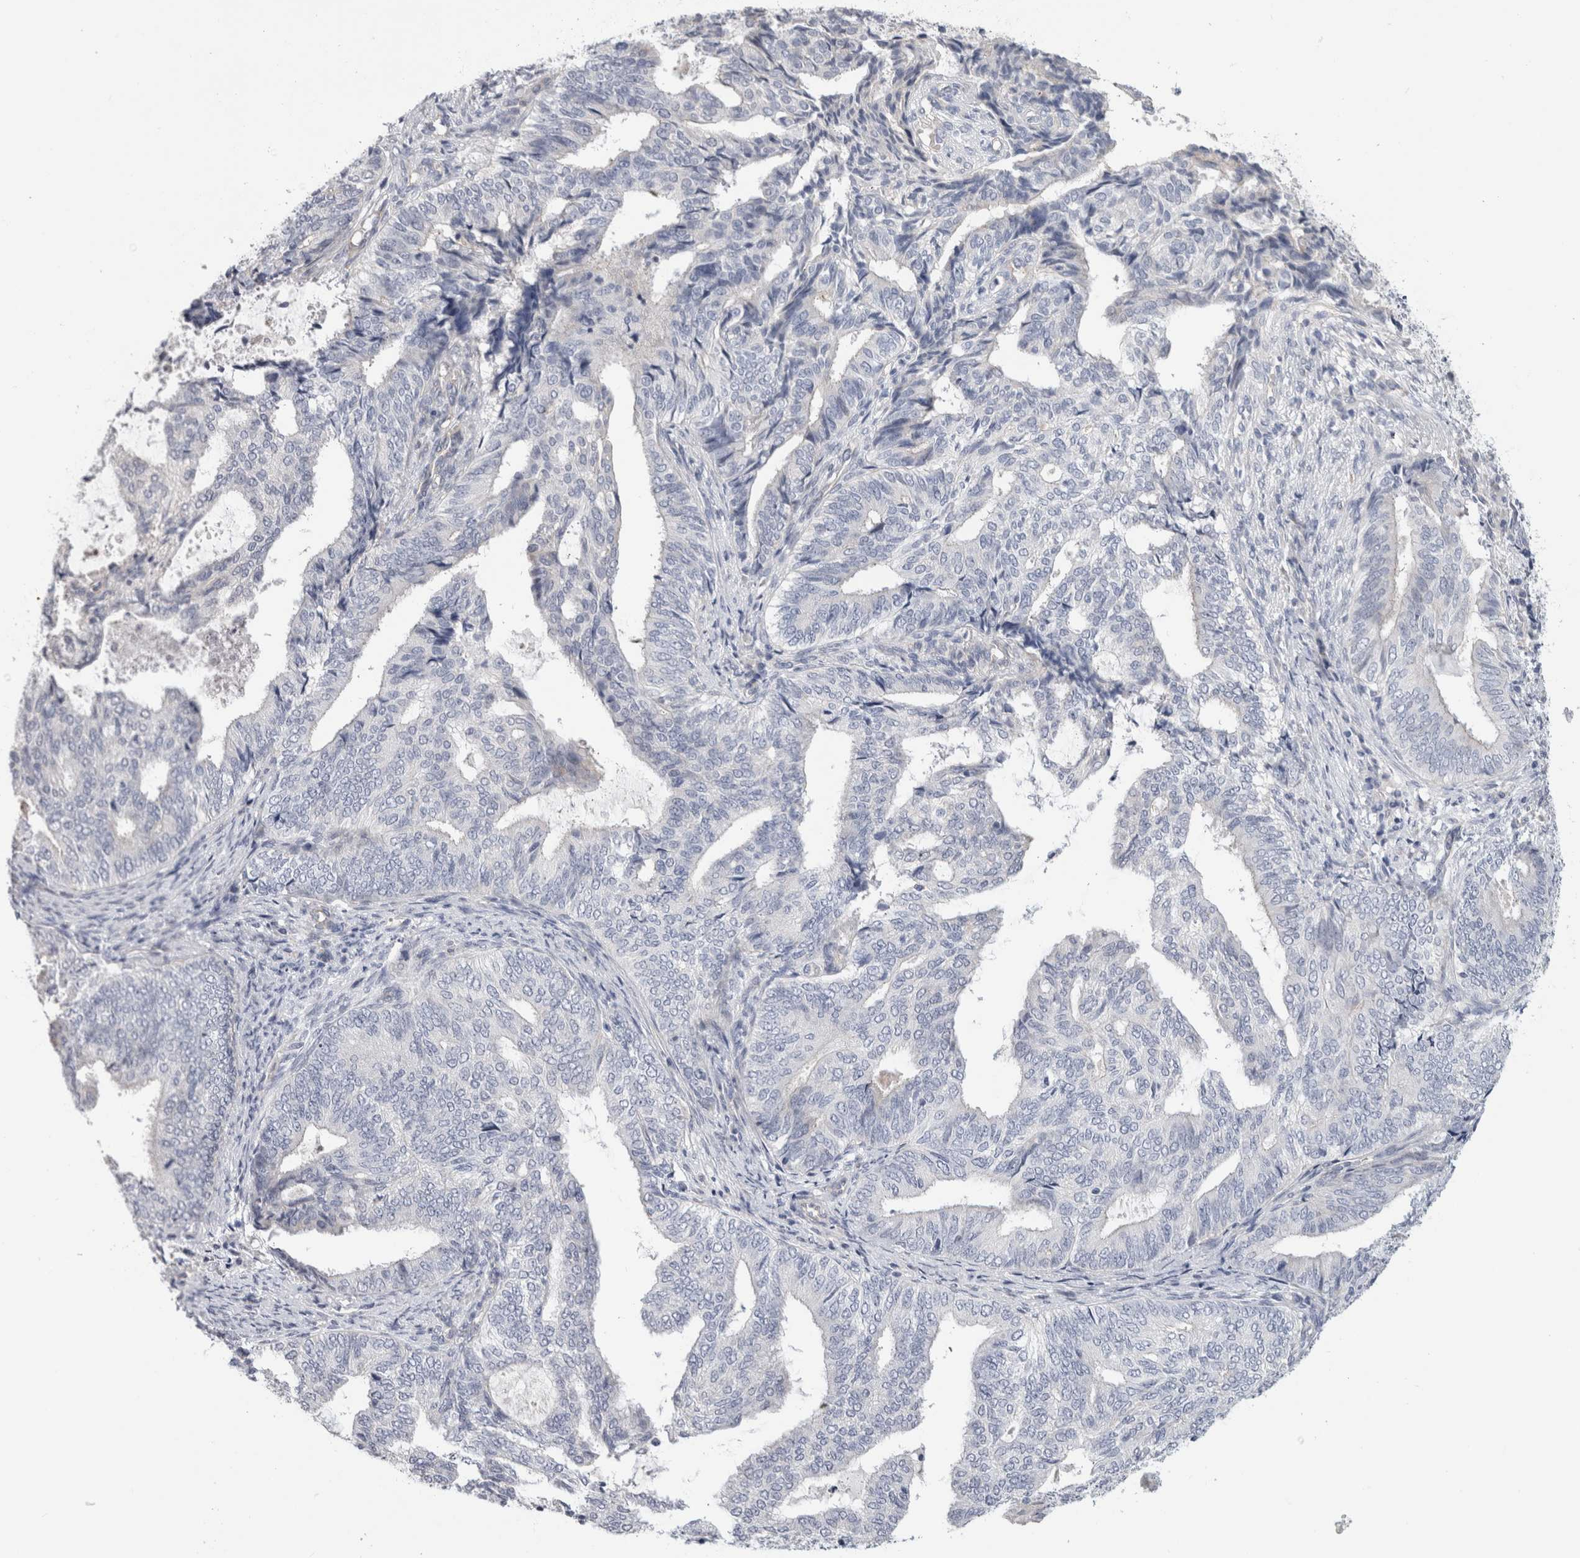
{"staining": {"intensity": "negative", "quantity": "none", "location": "none"}, "tissue": "endometrial cancer", "cell_type": "Tumor cells", "image_type": "cancer", "snomed": [{"axis": "morphology", "description": "Adenocarcinoma, NOS"}, {"axis": "topography", "description": "Endometrium"}], "caption": "Image shows no significant protein positivity in tumor cells of endometrial cancer (adenocarcinoma).", "gene": "AFP", "patient": {"sex": "female", "age": 58}}